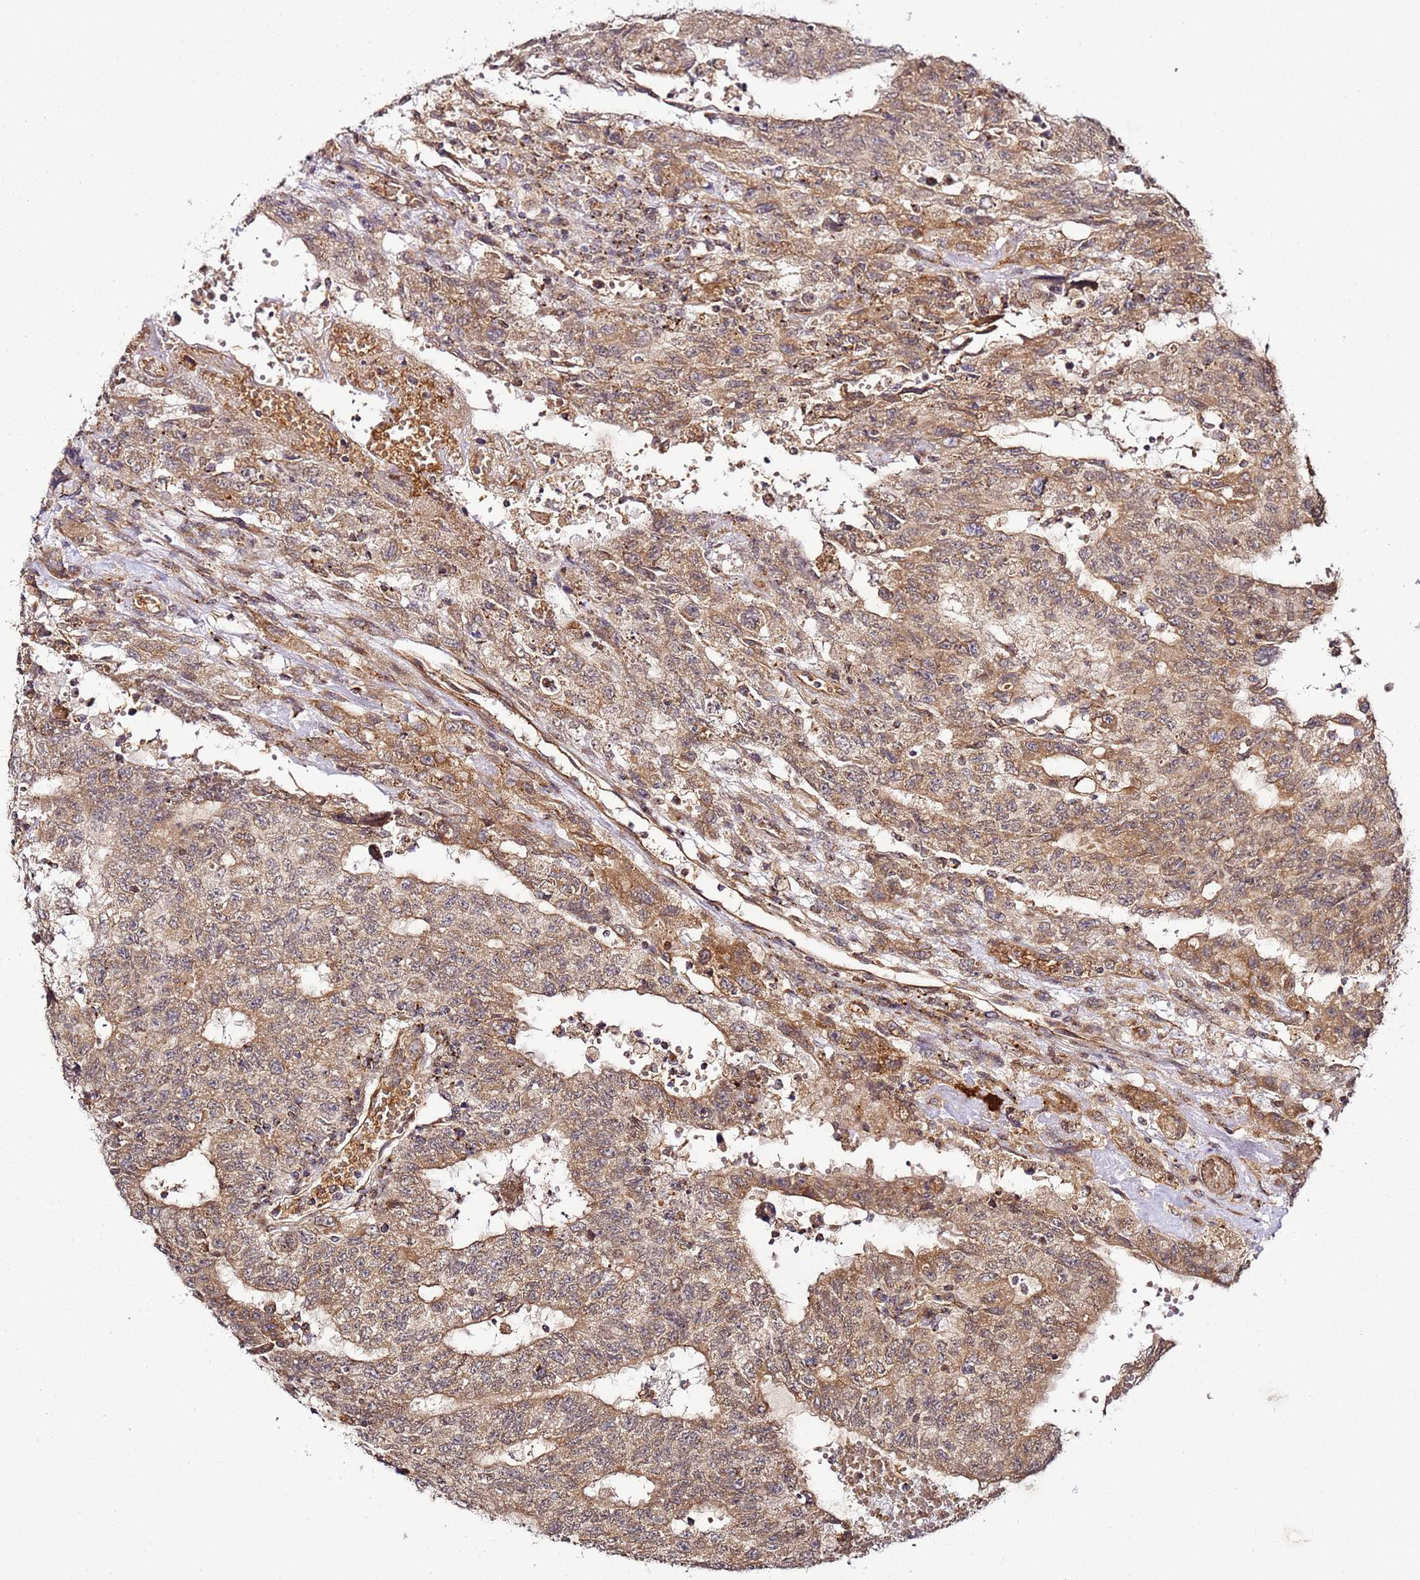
{"staining": {"intensity": "moderate", "quantity": ">75%", "location": "cytoplasmic/membranous"}, "tissue": "testis cancer", "cell_type": "Tumor cells", "image_type": "cancer", "snomed": [{"axis": "morphology", "description": "Carcinoma, Embryonal, NOS"}, {"axis": "topography", "description": "Testis"}], "caption": "IHC histopathology image of human testis embryonal carcinoma stained for a protein (brown), which displays medium levels of moderate cytoplasmic/membranous staining in about >75% of tumor cells.", "gene": "TM2D2", "patient": {"sex": "male", "age": 34}}